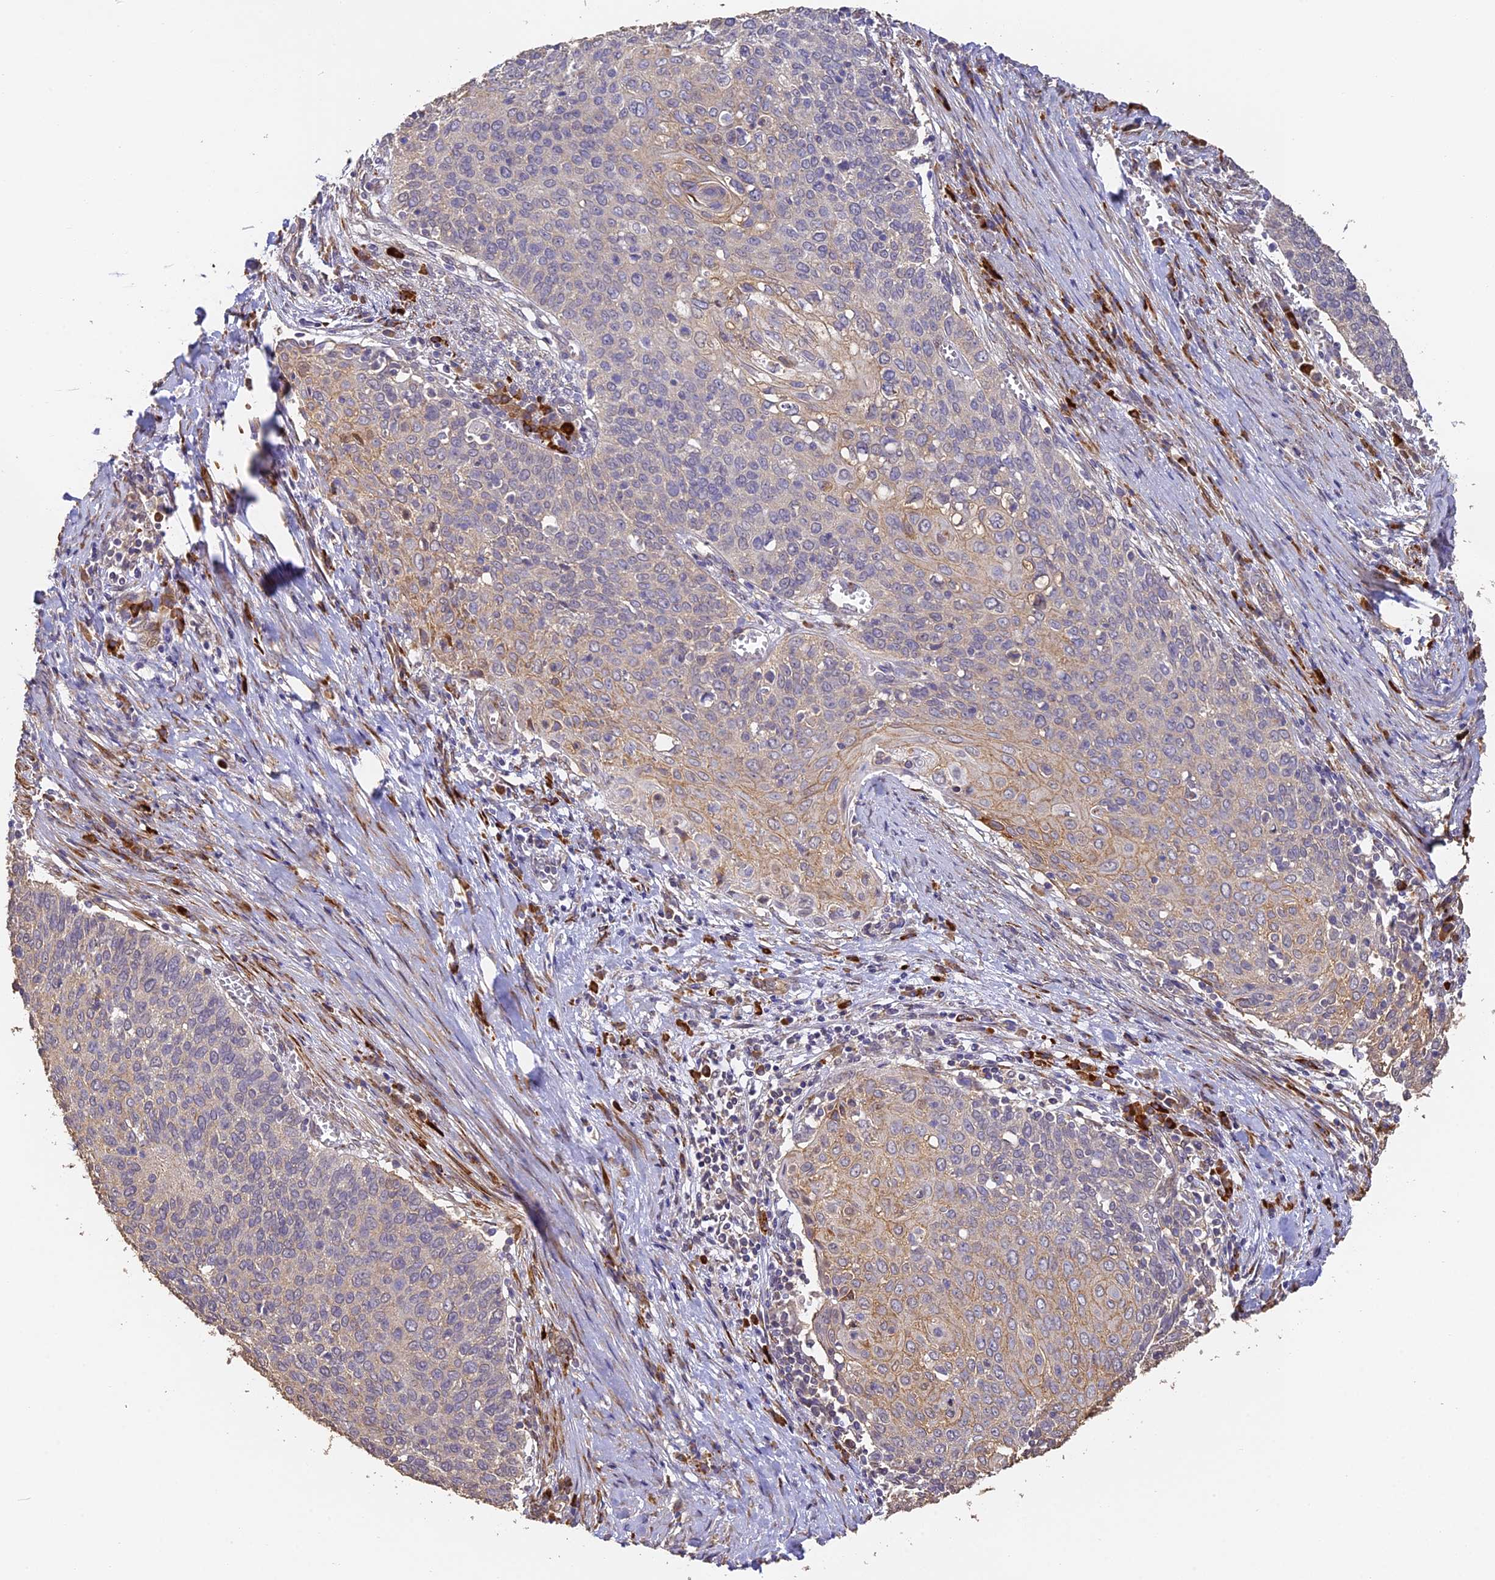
{"staining": {"intensity": "weak", "quantity": "<25%", "location": "cytoplasmic/membranous"}, "tissue": "cervical cancer", "cell_type": "Tumor cells", "image_type": "cancer", "snomed": [{"axis": "morphology", "description": "Squamous cell carcinoma, NOS"}, {"axis": "topography", "description": "Cervix"}], "caption": "Human cervical cancer stained for a protein using IHC demonstrates no positivity in tumor cells.", "gene": "SLC11A1", "patient": {"sex": "female", "age": 39}}